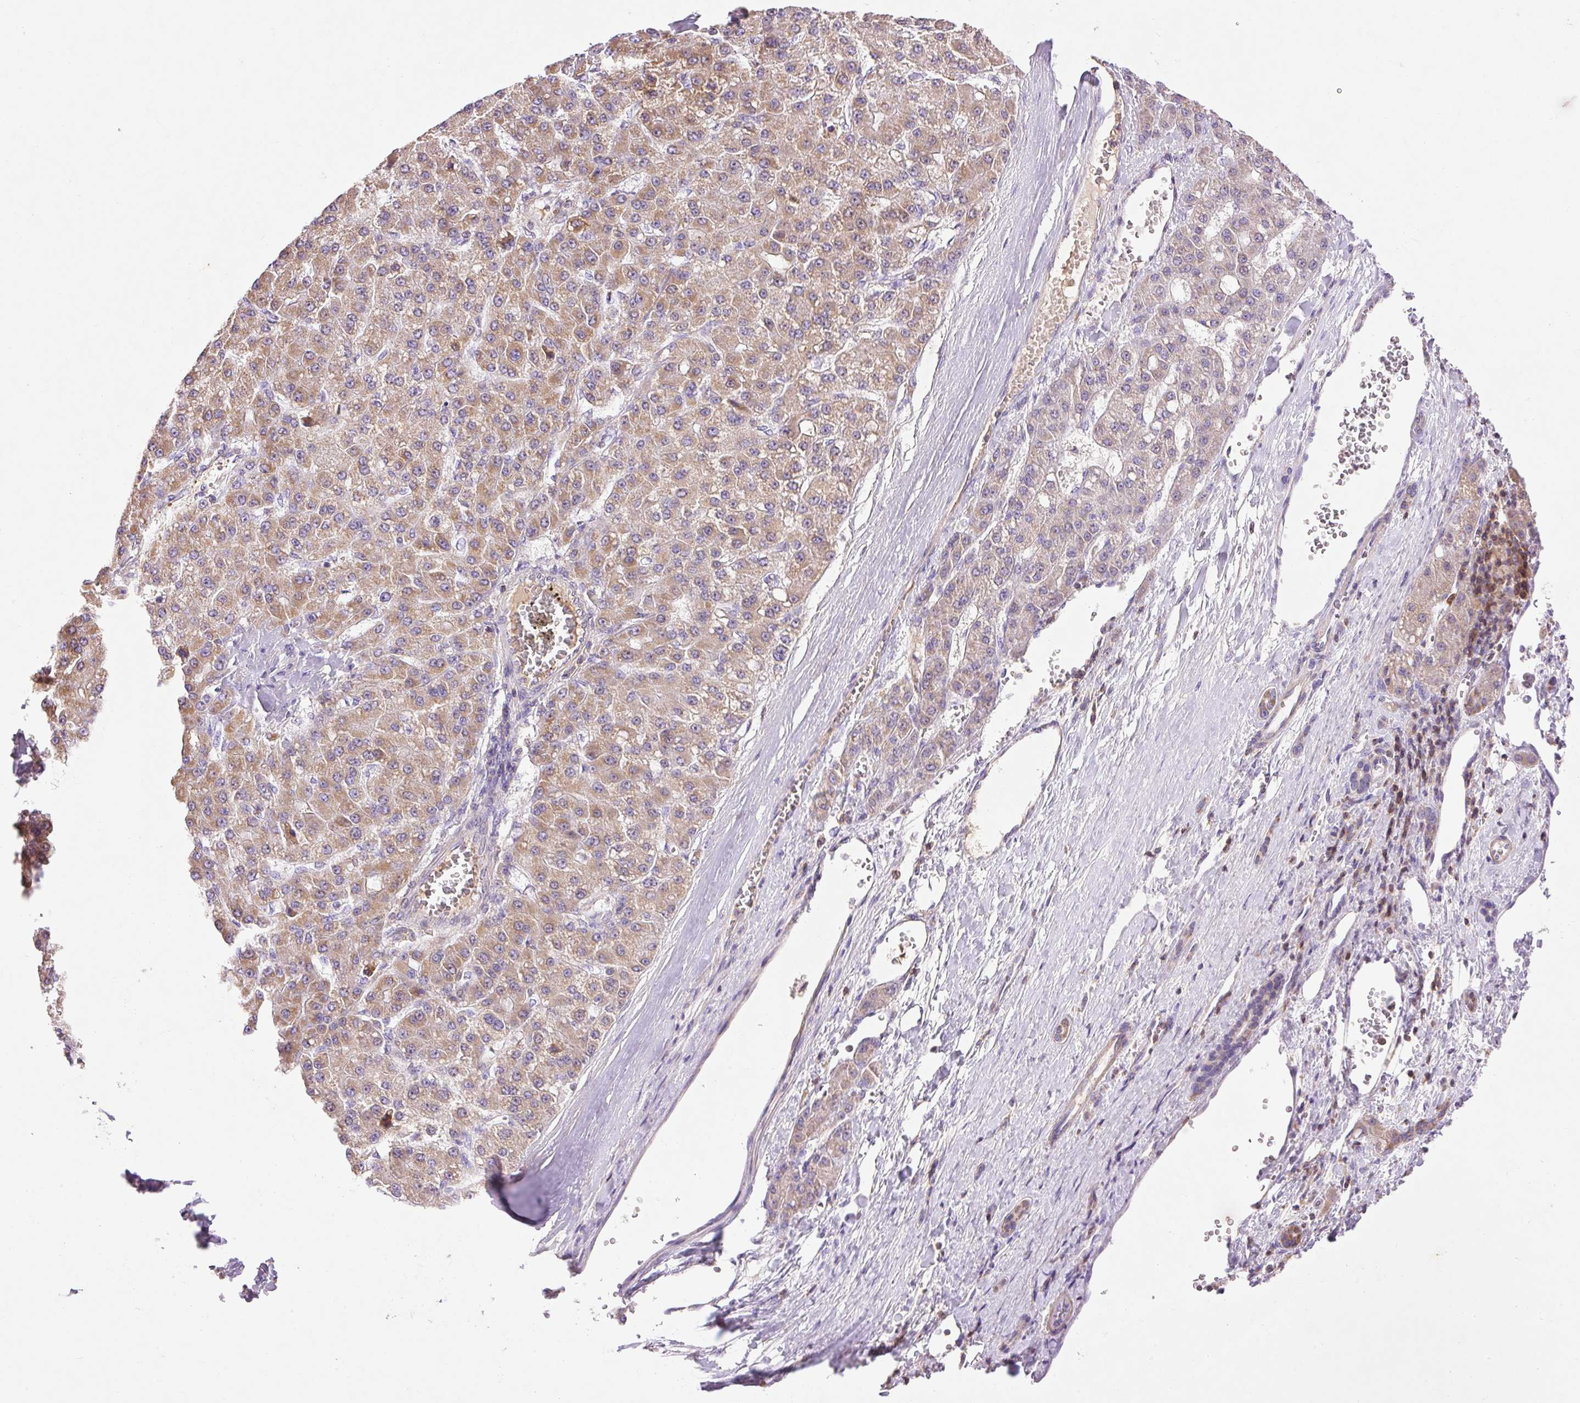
{"staining": {"intensity": "moderate", "quantity": "25%-75%", "location": "cytoplasmic/membranous"}, "tissue": "liver cancer", "cell_type": "Tumor cells", "image_type": "cancer", "snomed": [{"axis": "morphology", "description": "Carcinoma, Hepatocellular, NOS"}, {"axis": "topography", "description": "Liver"}], "caption": "Liver hepatocellular carcinoma tissue exhibits moderate cytoplasmic/membranous positivity in about 25%-75% of tumor cells, visualized by immunohistochemistry.", "gene": "IMMT", "patient": {"sex": "male", "age": 67}}